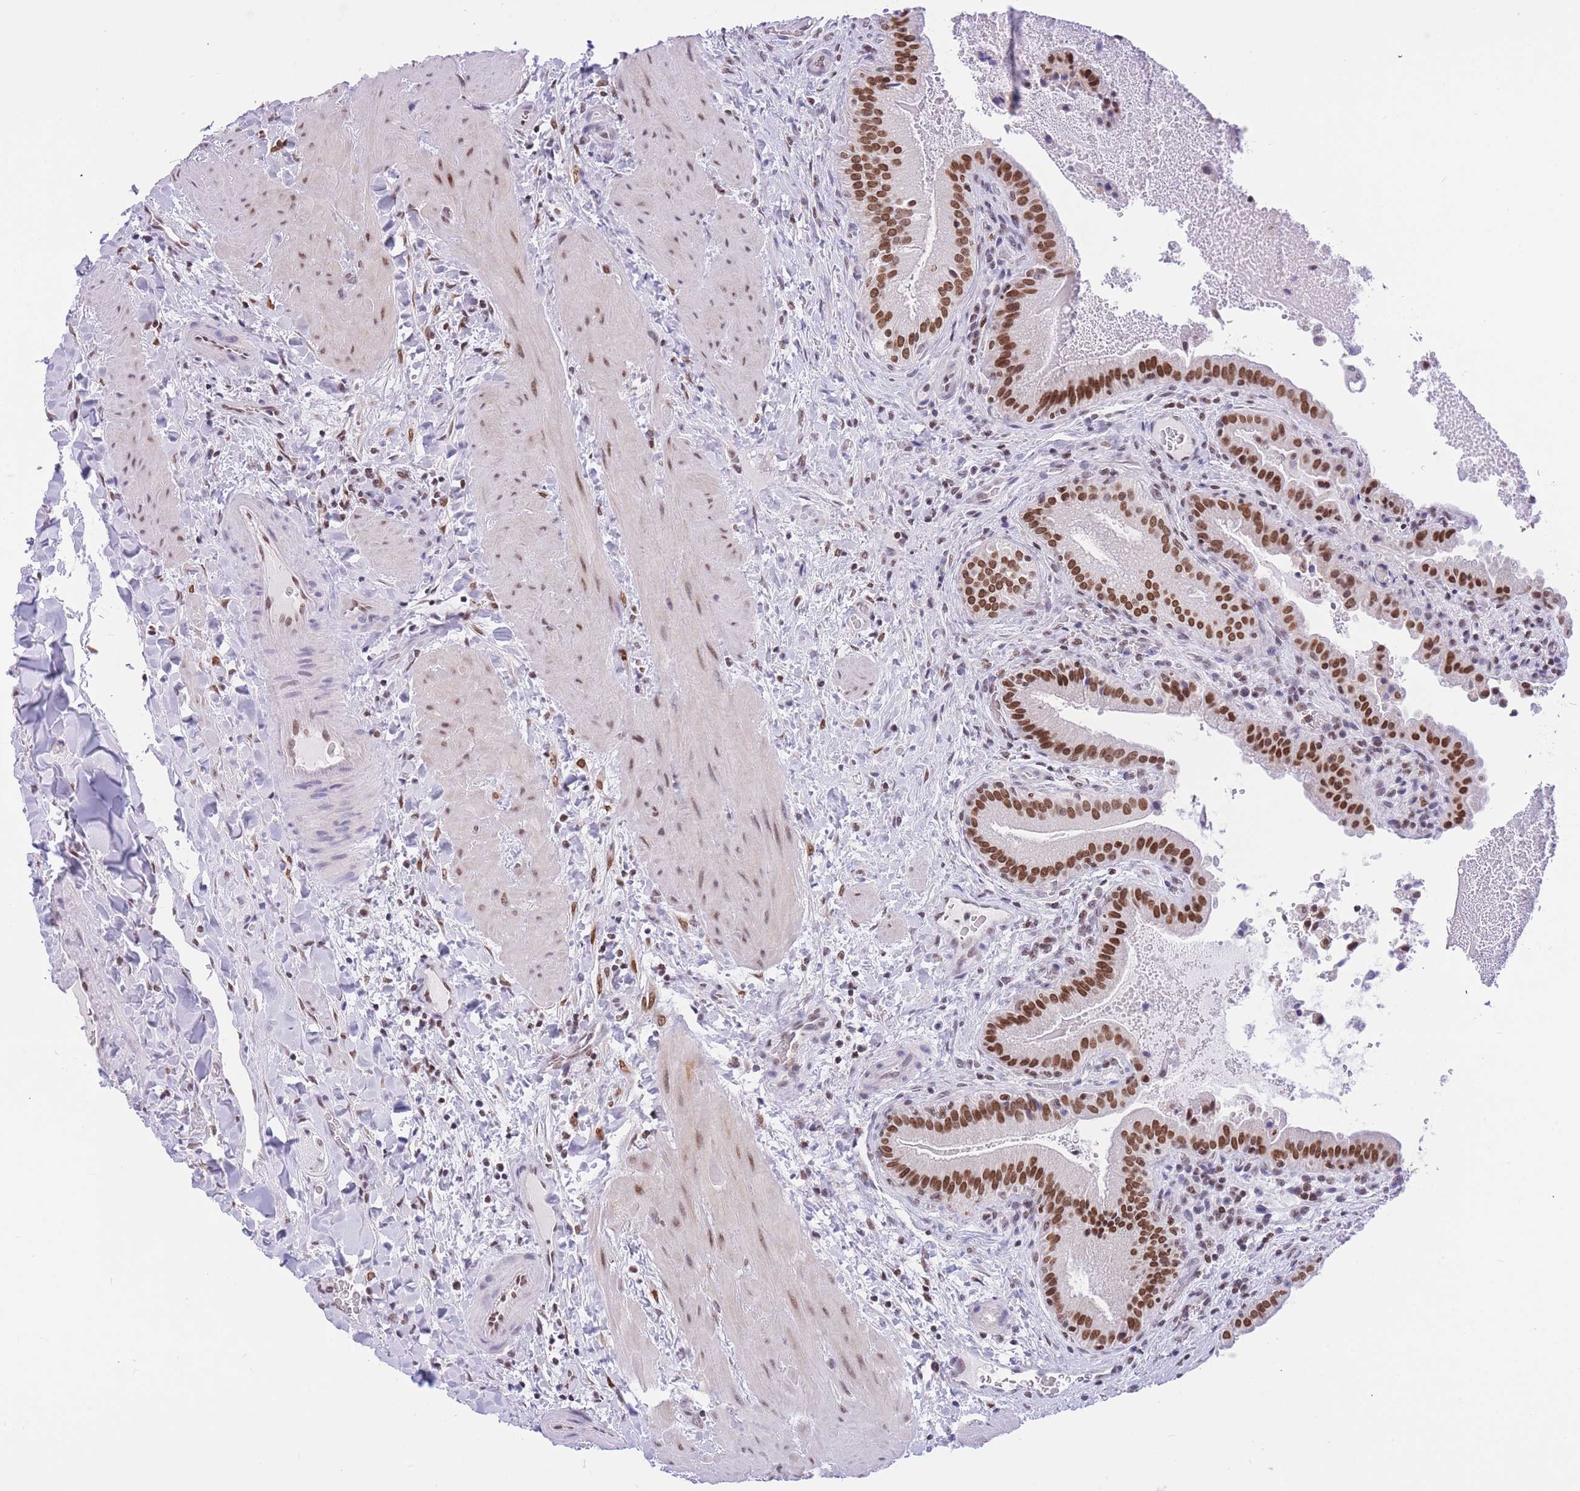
{"staining": {"intensity": "strong", "quantity": ">75%", "location": "nuclear"}, "tissue": "gallbladder", "cell_type": "Glandular cells", "image_type": "normal", "snomed": [{"axis": "morphology", "description": "Normal tissue, NOS"}, {"axis": "topography", "description": "Gallbladder"}], "caption": "High-magnification brightfield microscopy of unremarkable gallbladder stained with DAB (brown) and counterstained with hematoxylin (blue). glandular cells exhibit strong nuclear staining is appreciated in about>75% of cells.", "gene": "HMGN1", "patient": {"sex": "male", "age": 24}}